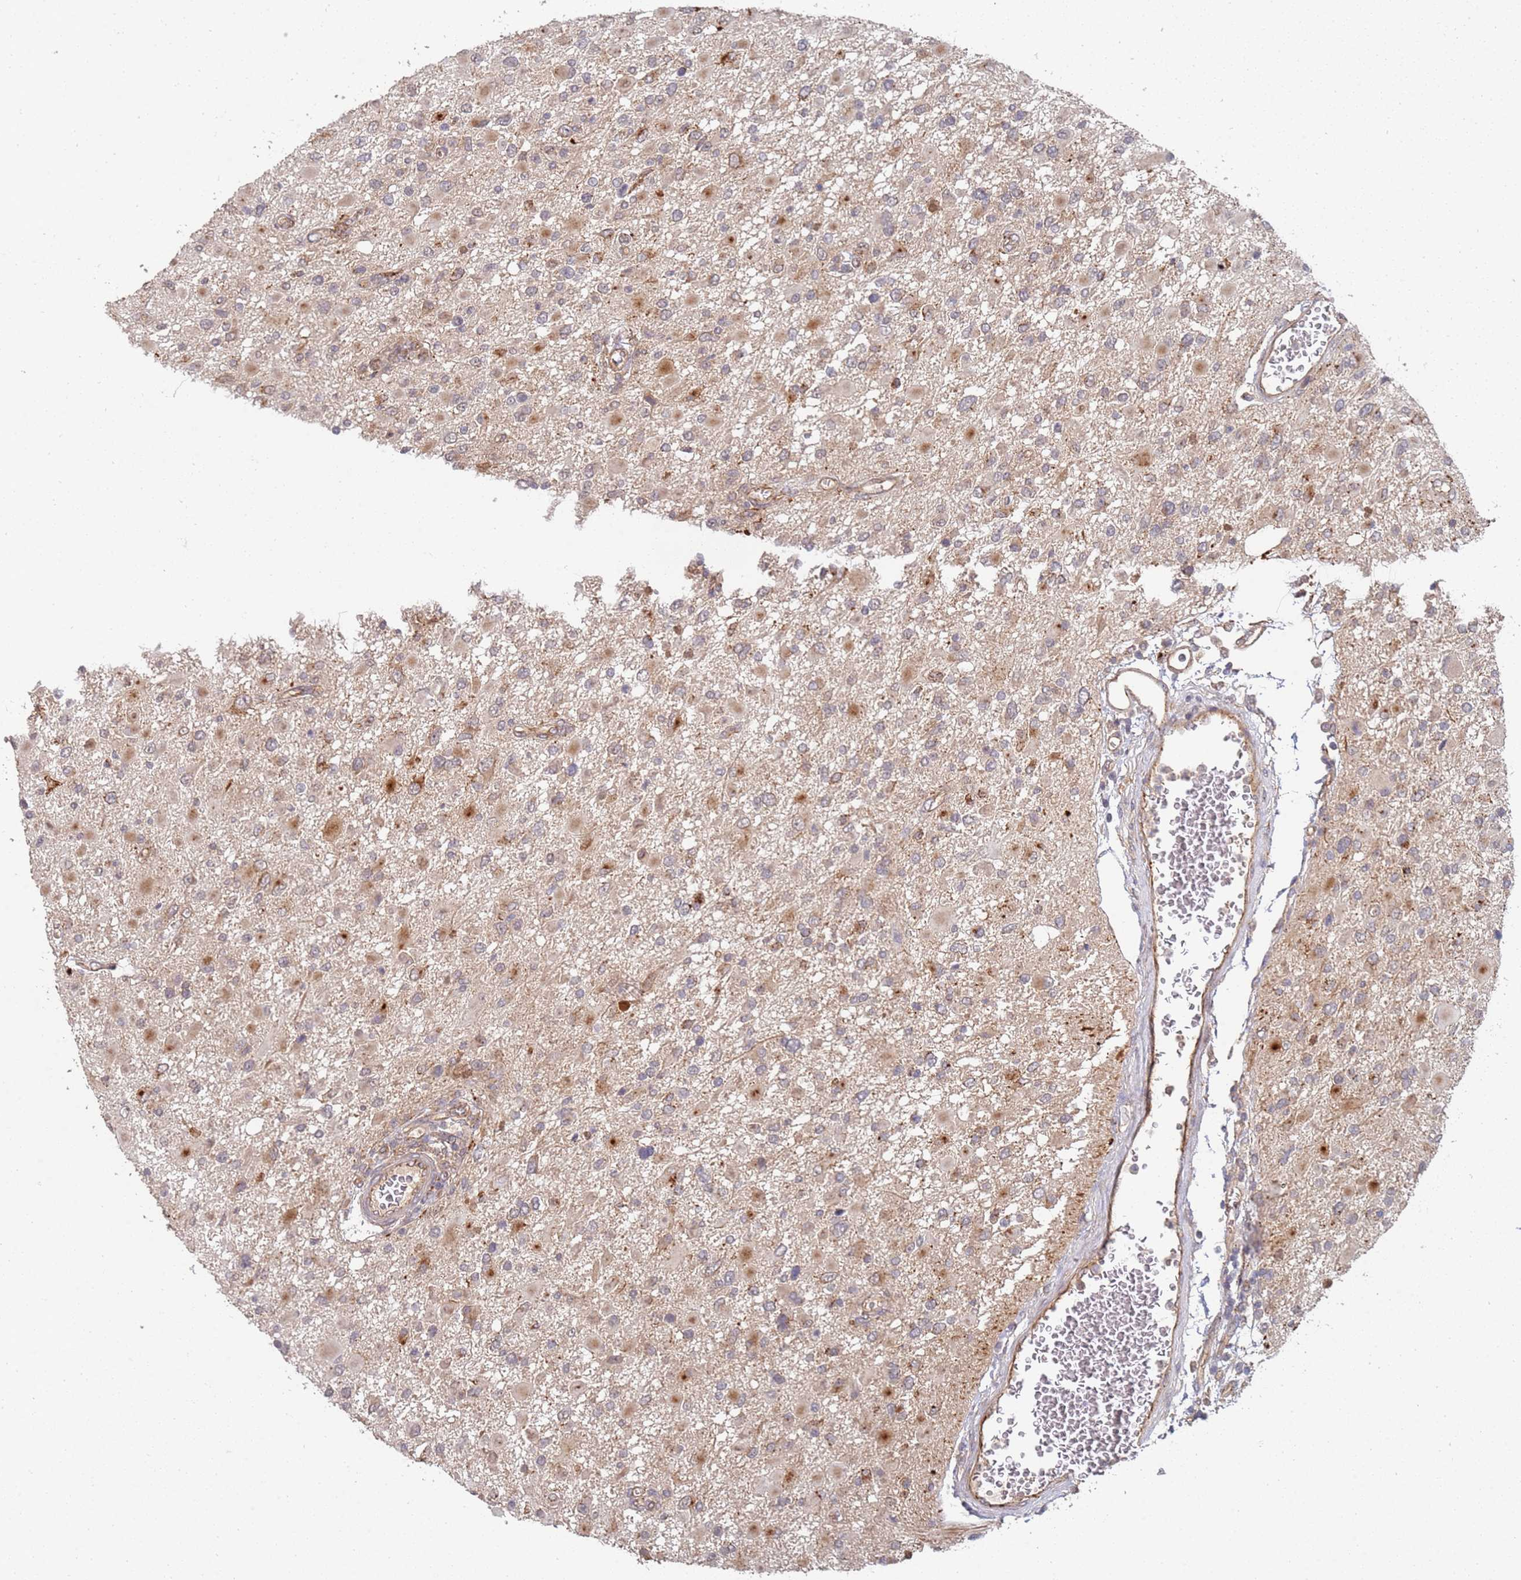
{"staining": {"intensity": "weak", "quantity": "25%-75%", "location": "cytoplasmic/membranous"}, "tissue": "glioma", "cell_type": "Tumor cells", "image_type": "cancer", "snomed": [{"axis": "morphology", "description": "Glioma, malignant, High grade"}, {"axis": "topography", "description": "Brain"}], "caption": "High-grade glioma (malignant) was stained to show a protein in brown. There is low levels of weak cytoplasmic/membranous expression in about 25%-75% of tumor cells.", "gene": "ABCB6", "patient": {"sex": "male", "age": 53}}